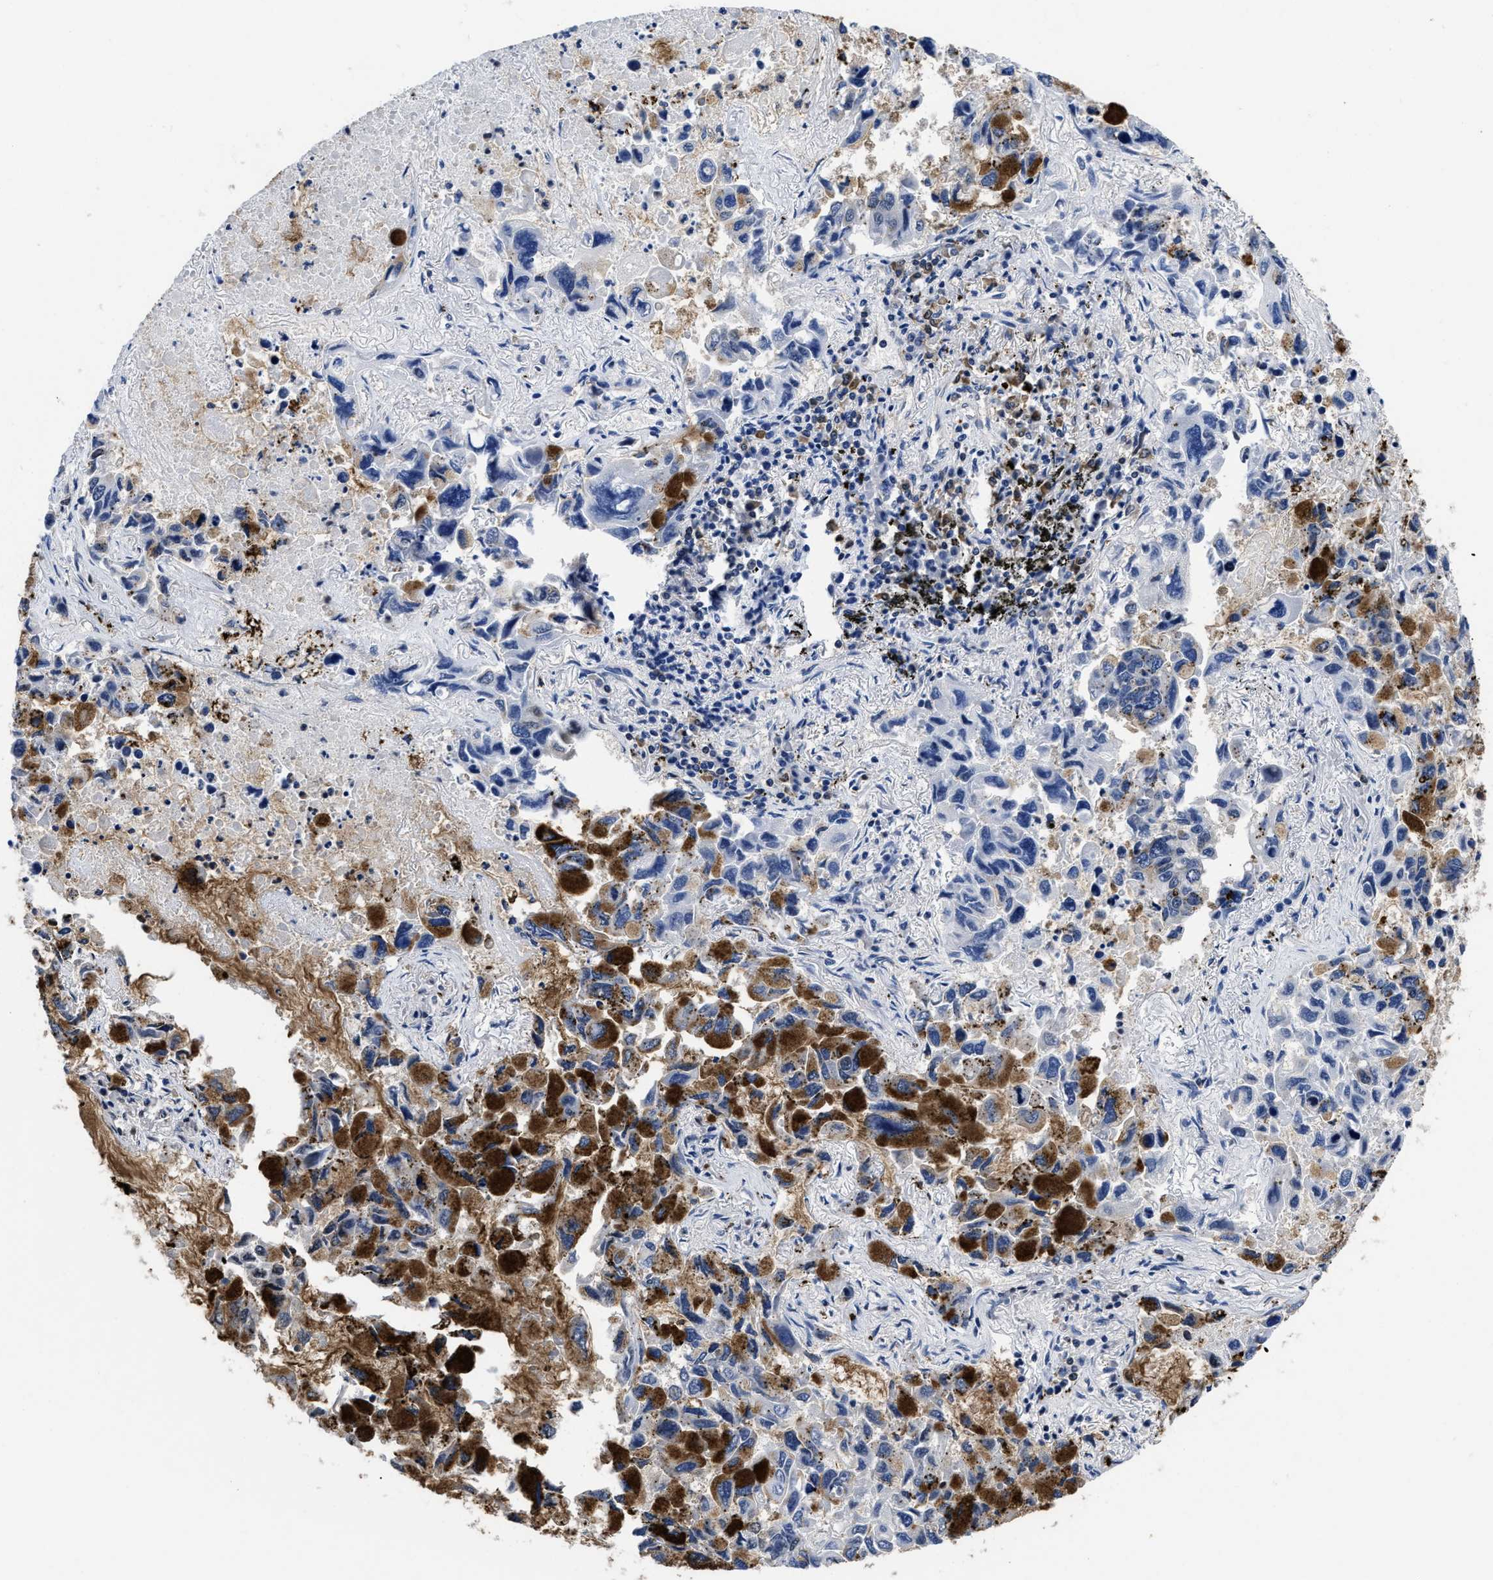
{"staining": {"intensity": "negative", "quantity": "none", "location": "none"}, "tissue": "lung cancer", "cell_type": "Tumor cells", "image_type": "cancer", "snomed": [{"axis": "morphology", "description": "Adenocarcinoma, NOS"}, {"axis": "topography", "description": "Lung"}], "caption": "This is a image of IHC staining of lung cancer, which shows no staining in tumor cells.", "gene": "YARS1", "patient": {"sex": "male", "age": 64}}